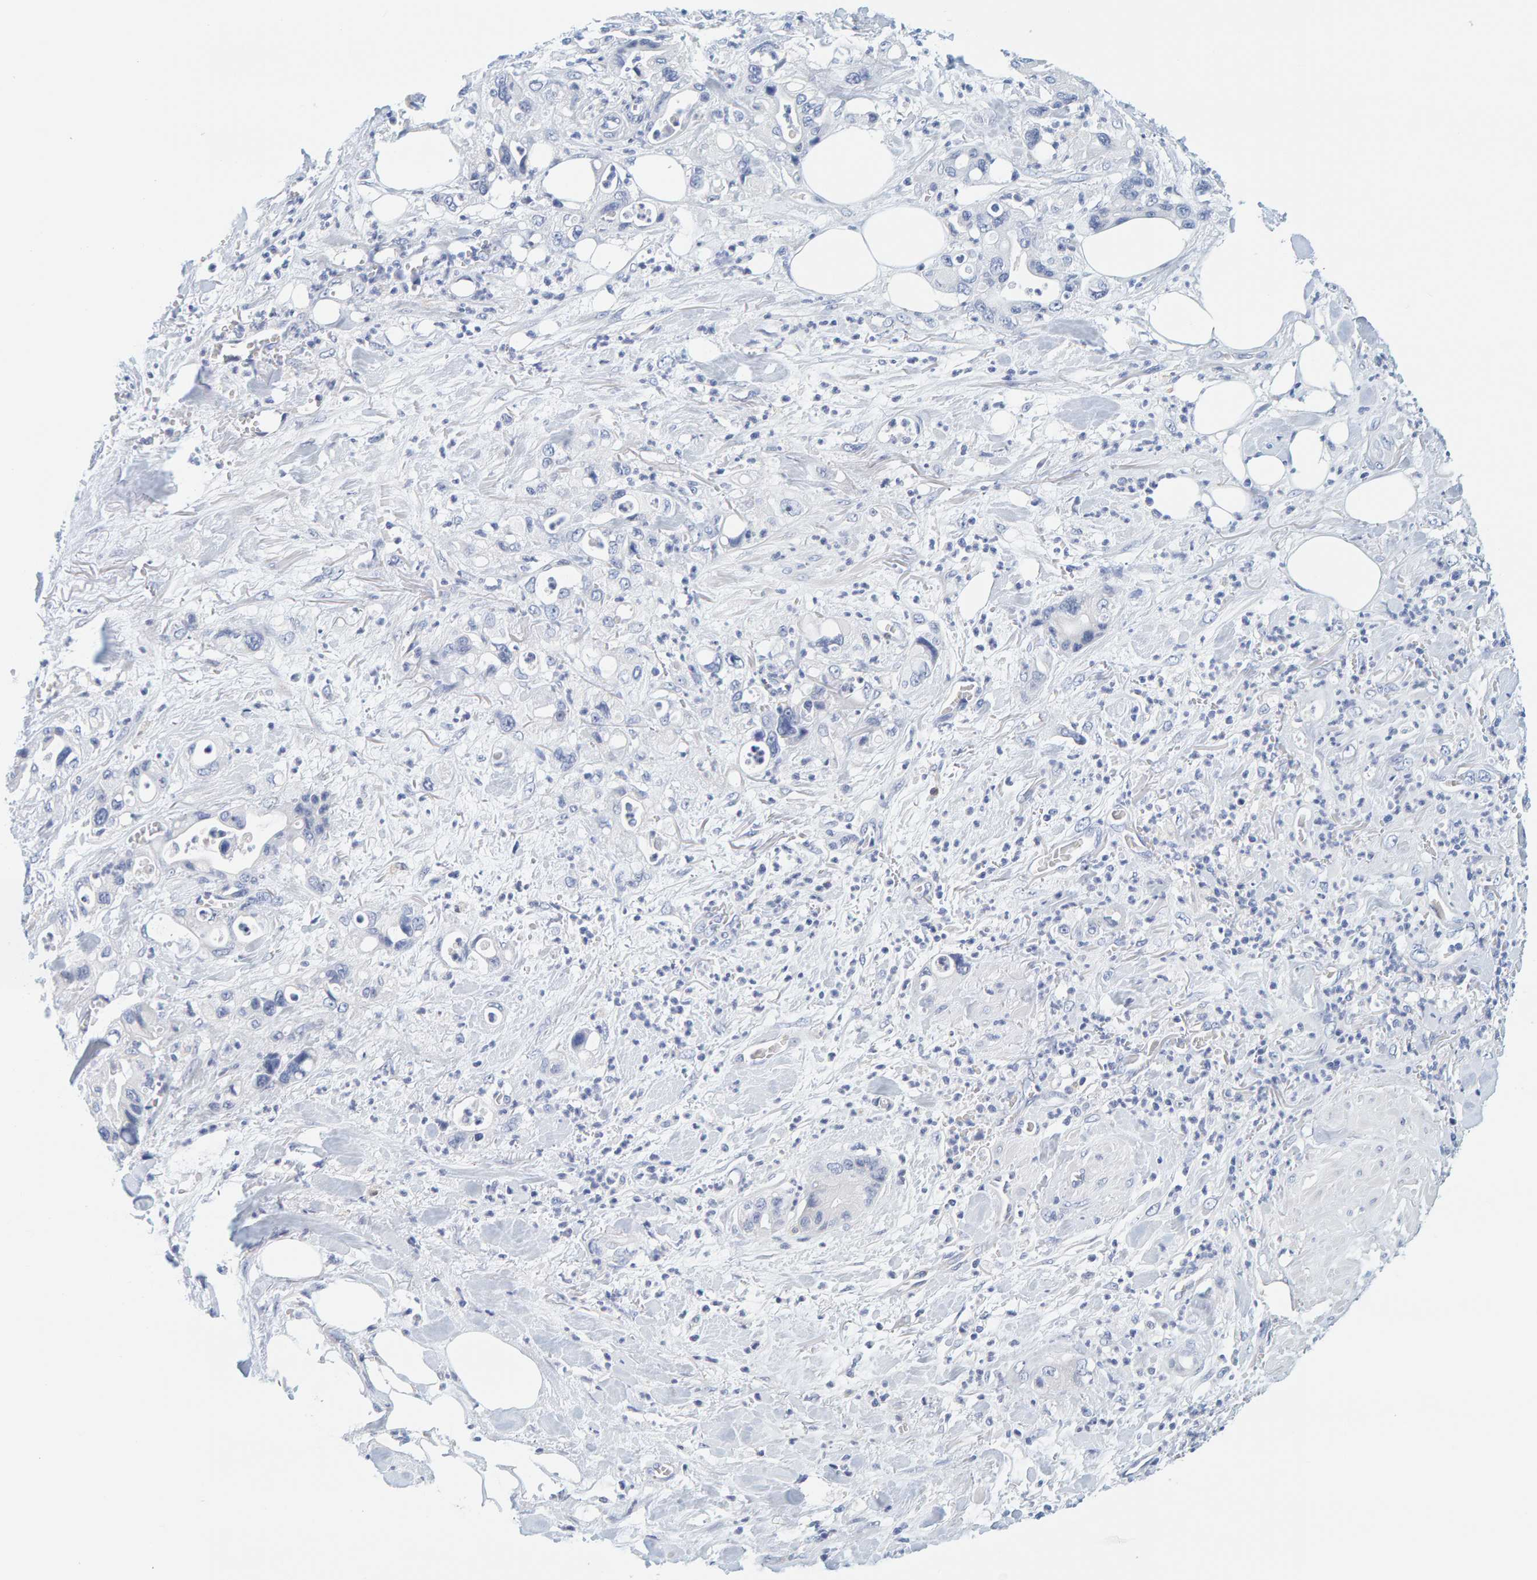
{"staining": {"intensity": "negative", "quantity": "none", "location": "none"}, "tissue": "pancreatic cancer", "cell_type": "Tumor cells", "image_type": "cancer", "snomed": [{"axis": "morphology", "description": "Adenocarcinoma, NOS"}, {"axis": "topography", "description": "Pancreas"}], "caption": "Immunohistochemical staining of human adenocarcinoma (pancreatic) reveals no significant expression in tumor cells.", "gene": "MOG", "patient": {"sex": "male", "age": 70}}